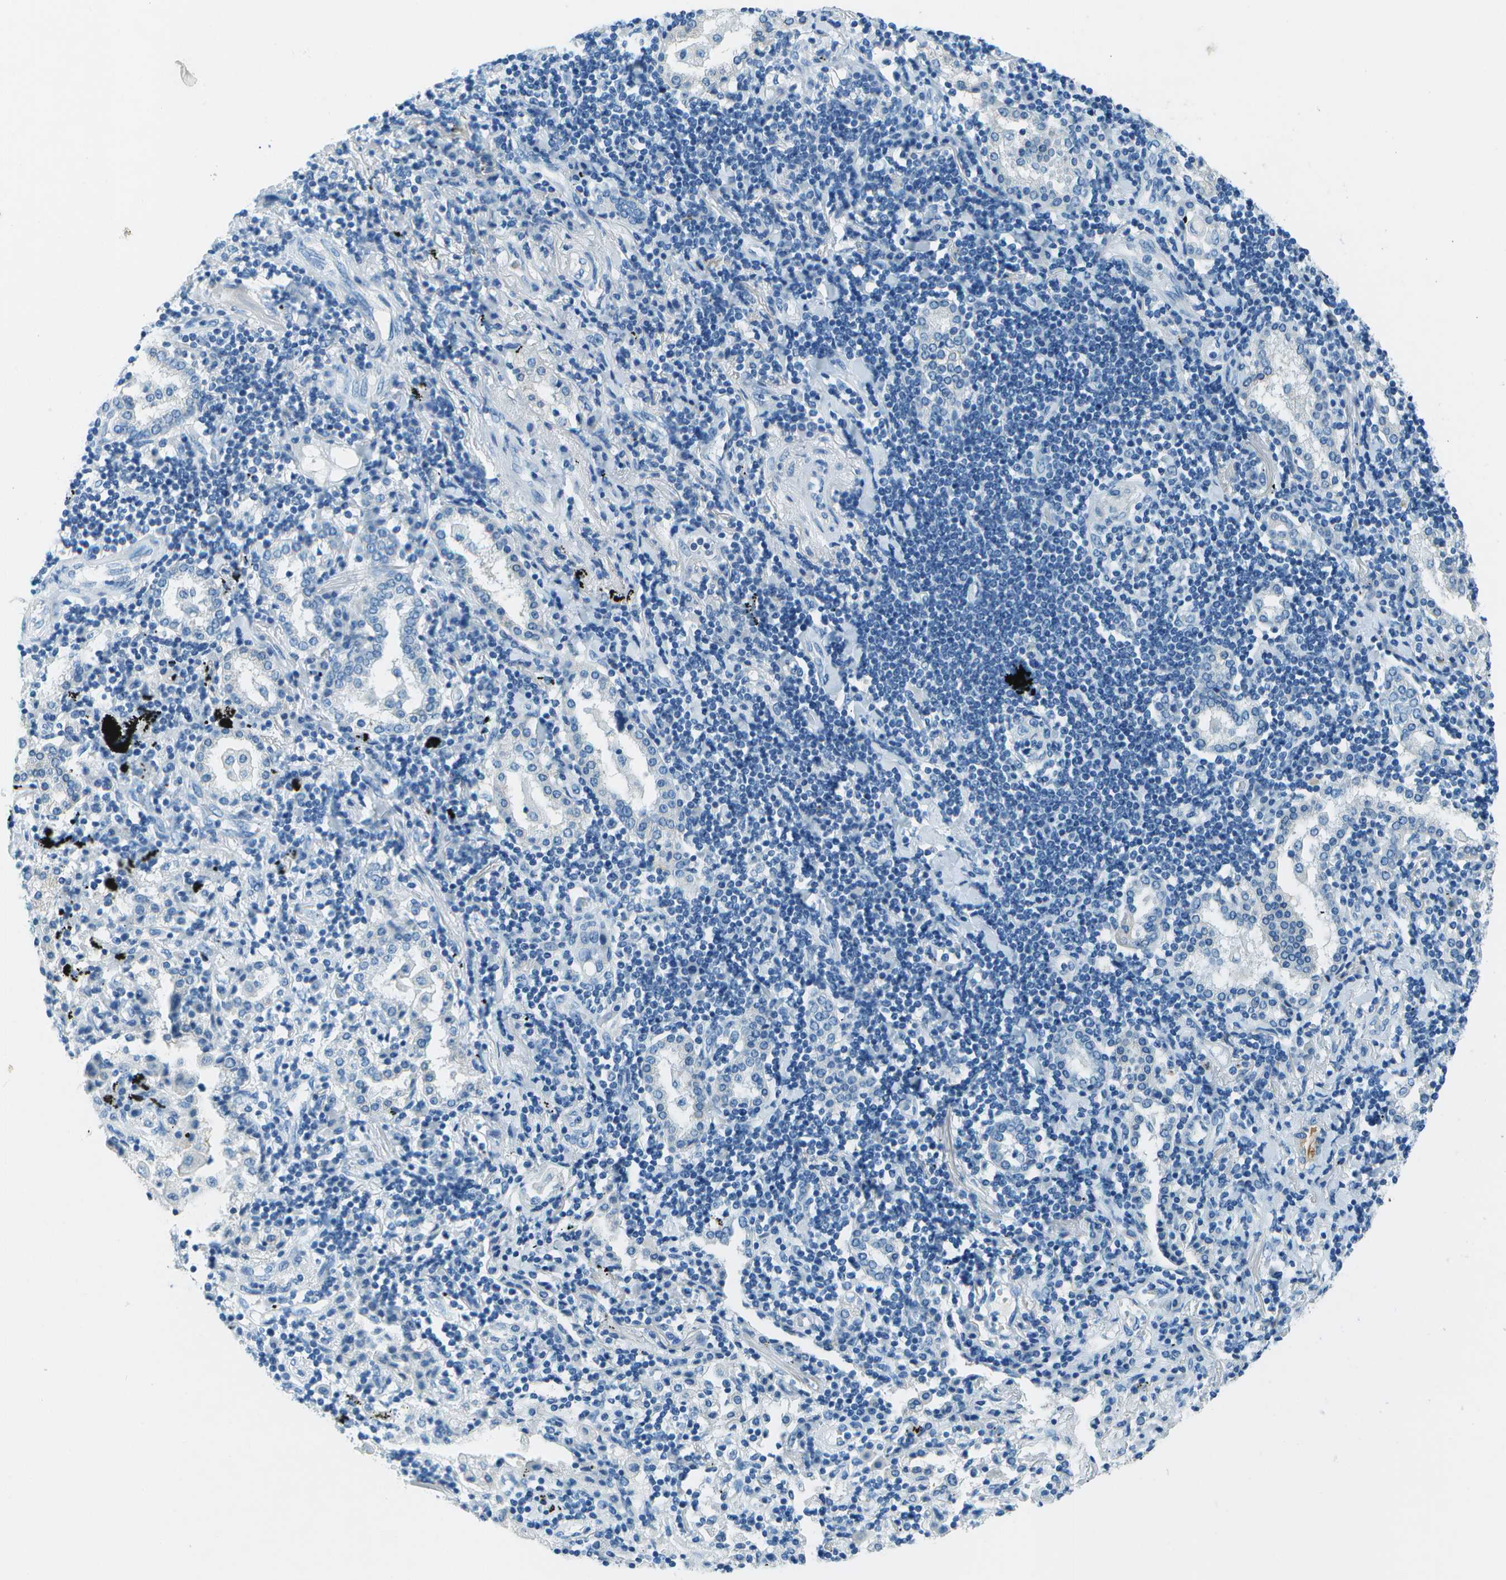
{"staining": {"intensity": "negative", "quantity": "none", "location": "none"}, "tissue": "lung cancer", "cell_type": "Tumor cells", "image_type": "cancer", "snomed": [{"axis": "morphology", "description": "Adenocarcinoma, NOS"}, {"axis": "topography", "description": "Lung"}], "caption": "Protein analysis of lung adenocarcinoma shows no significant positivity in tumor cells. Nuclei are stained in blue.", "gene": "SLC16A10", "patient": {"sex": "female", "age": 65}}